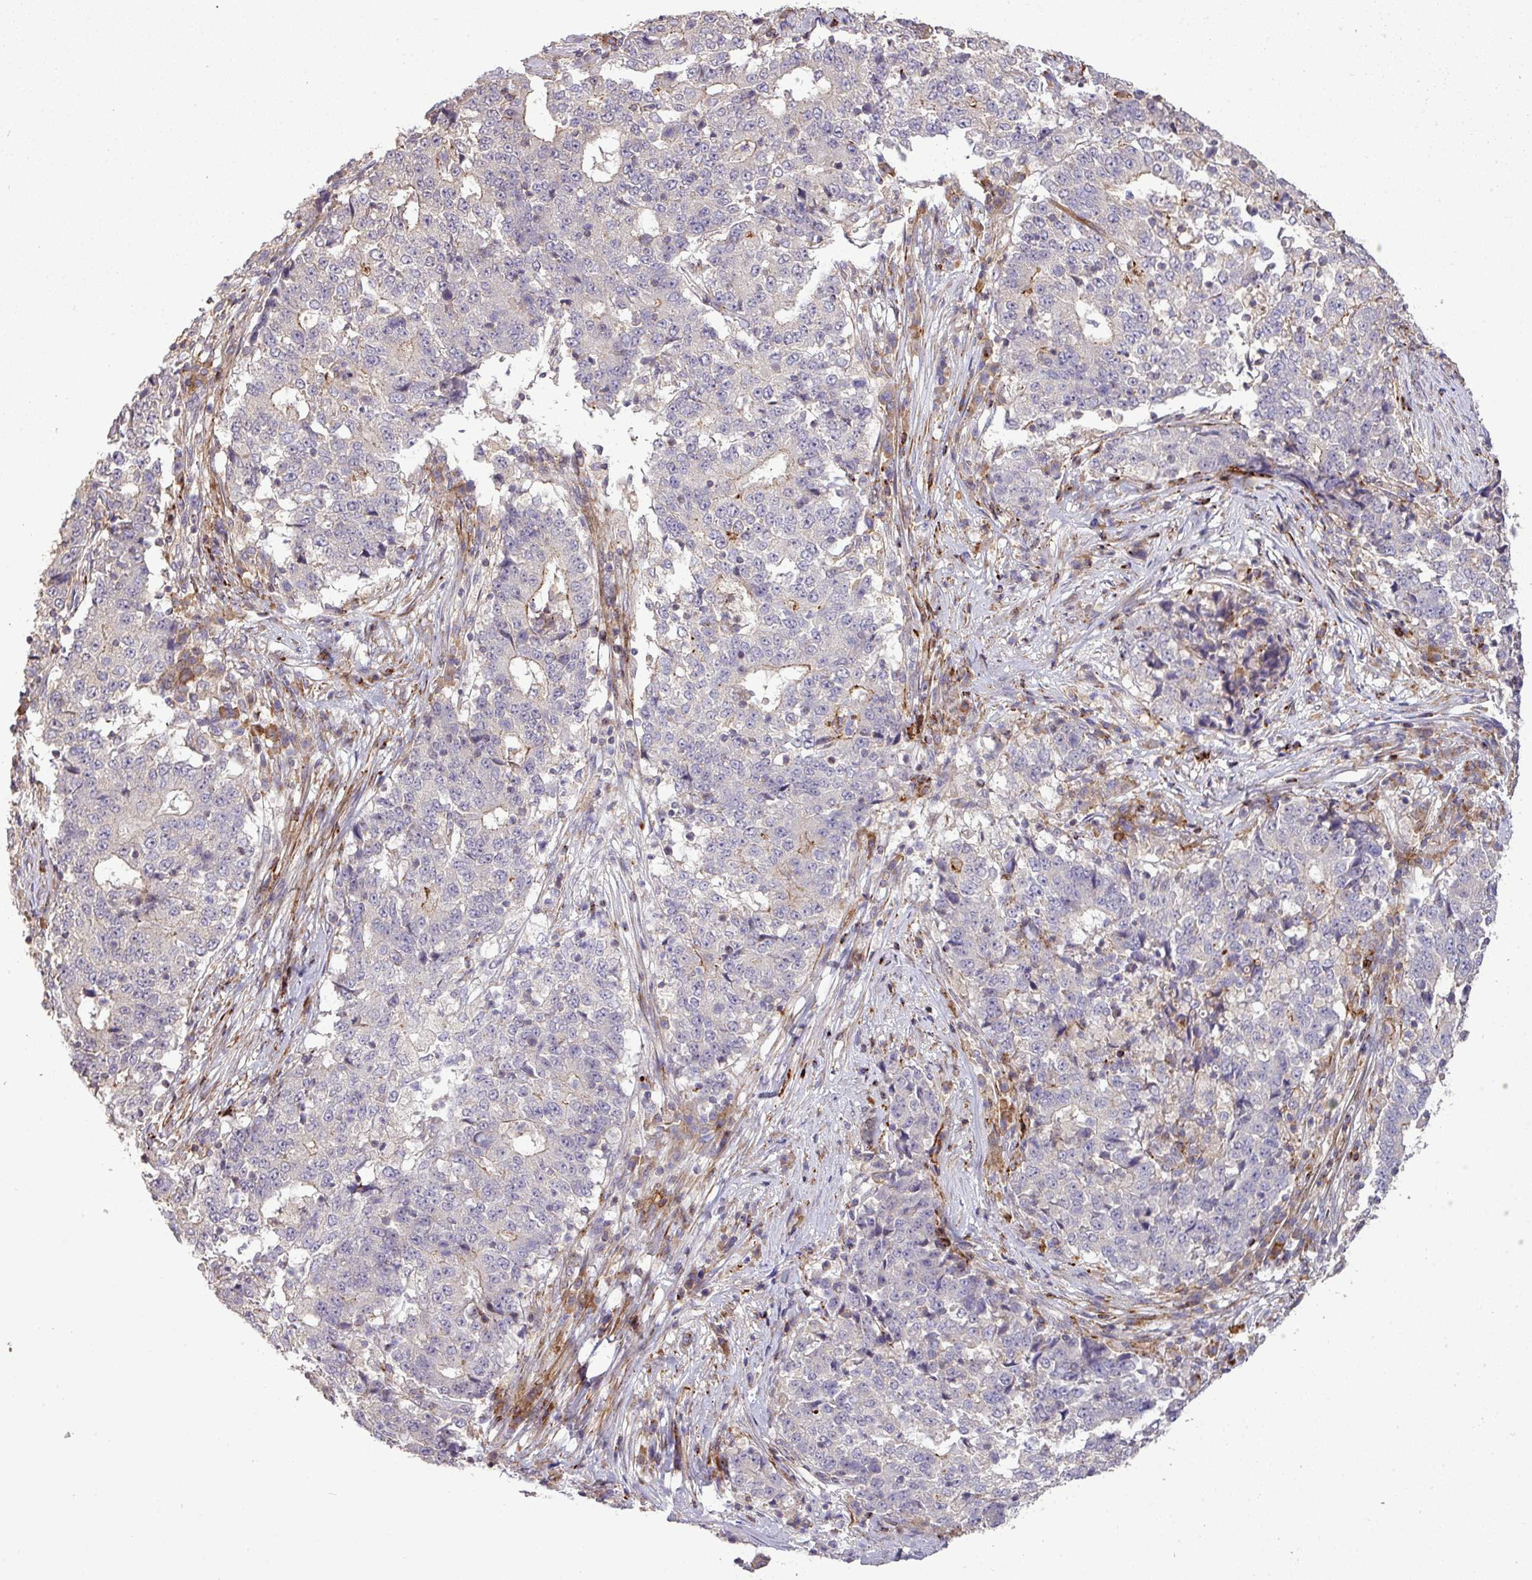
{"staining": {"intensity": "negative", "quantity": "none", "location": "none"}, "tissue": "stomach cancer", "cell_type": "Tumor cells", "image_type": "cancer", "snomed": [{"axis": "morphology", "description": "Adenocarcinoma, NOS"}, {"axis": "topography", "description": "Stomach"}], "caption": "A photomicrograph of human stomach adenocarcinoma is negative for staining in tumor cells.", "gene": "TPRA1", "patient": {"sex": "male", "age": 59}}